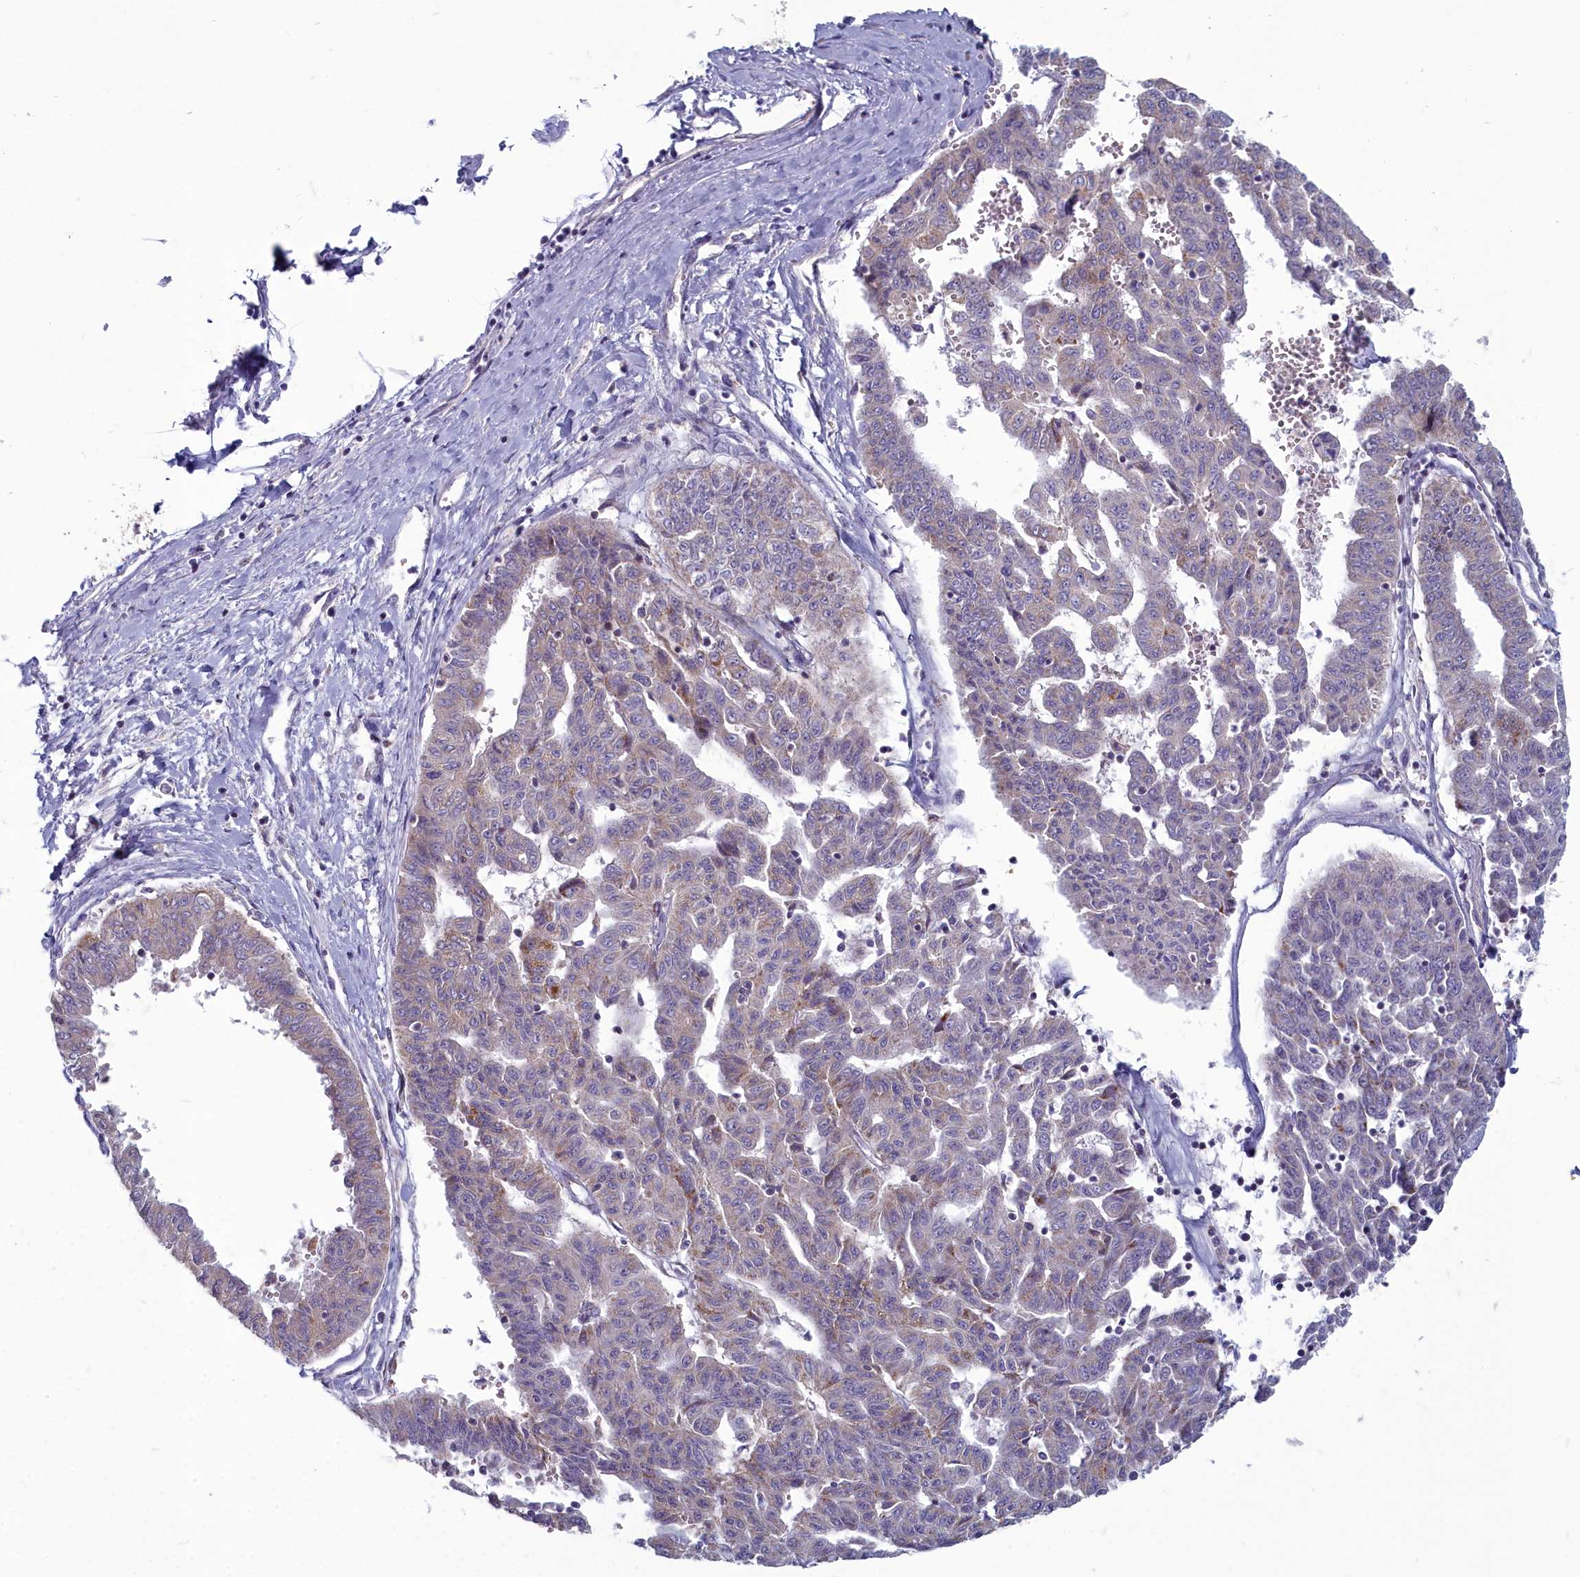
{"staining": {"intensity": "weak", "quantity": "25%-75%", "location": "cytoplasmic/membranous"}, "tissue": "liver cancer", "cell_type": "Tumor cells", "image_type": "cancer", "snomed": [{"axis": "morphology", "description": "Cholangiocarcinoma"}, {"axis": "topography", "description": "Liver"}], "caption": "There is low levels of weak cytoplasmic/membranous positivity in tumor cells of liver cholangiocarcinoma, as demonstrated by immunohistochemical staining (brown color).", "gene": "INSYN2A", "patient": {"sex": "female", "age": 77}}